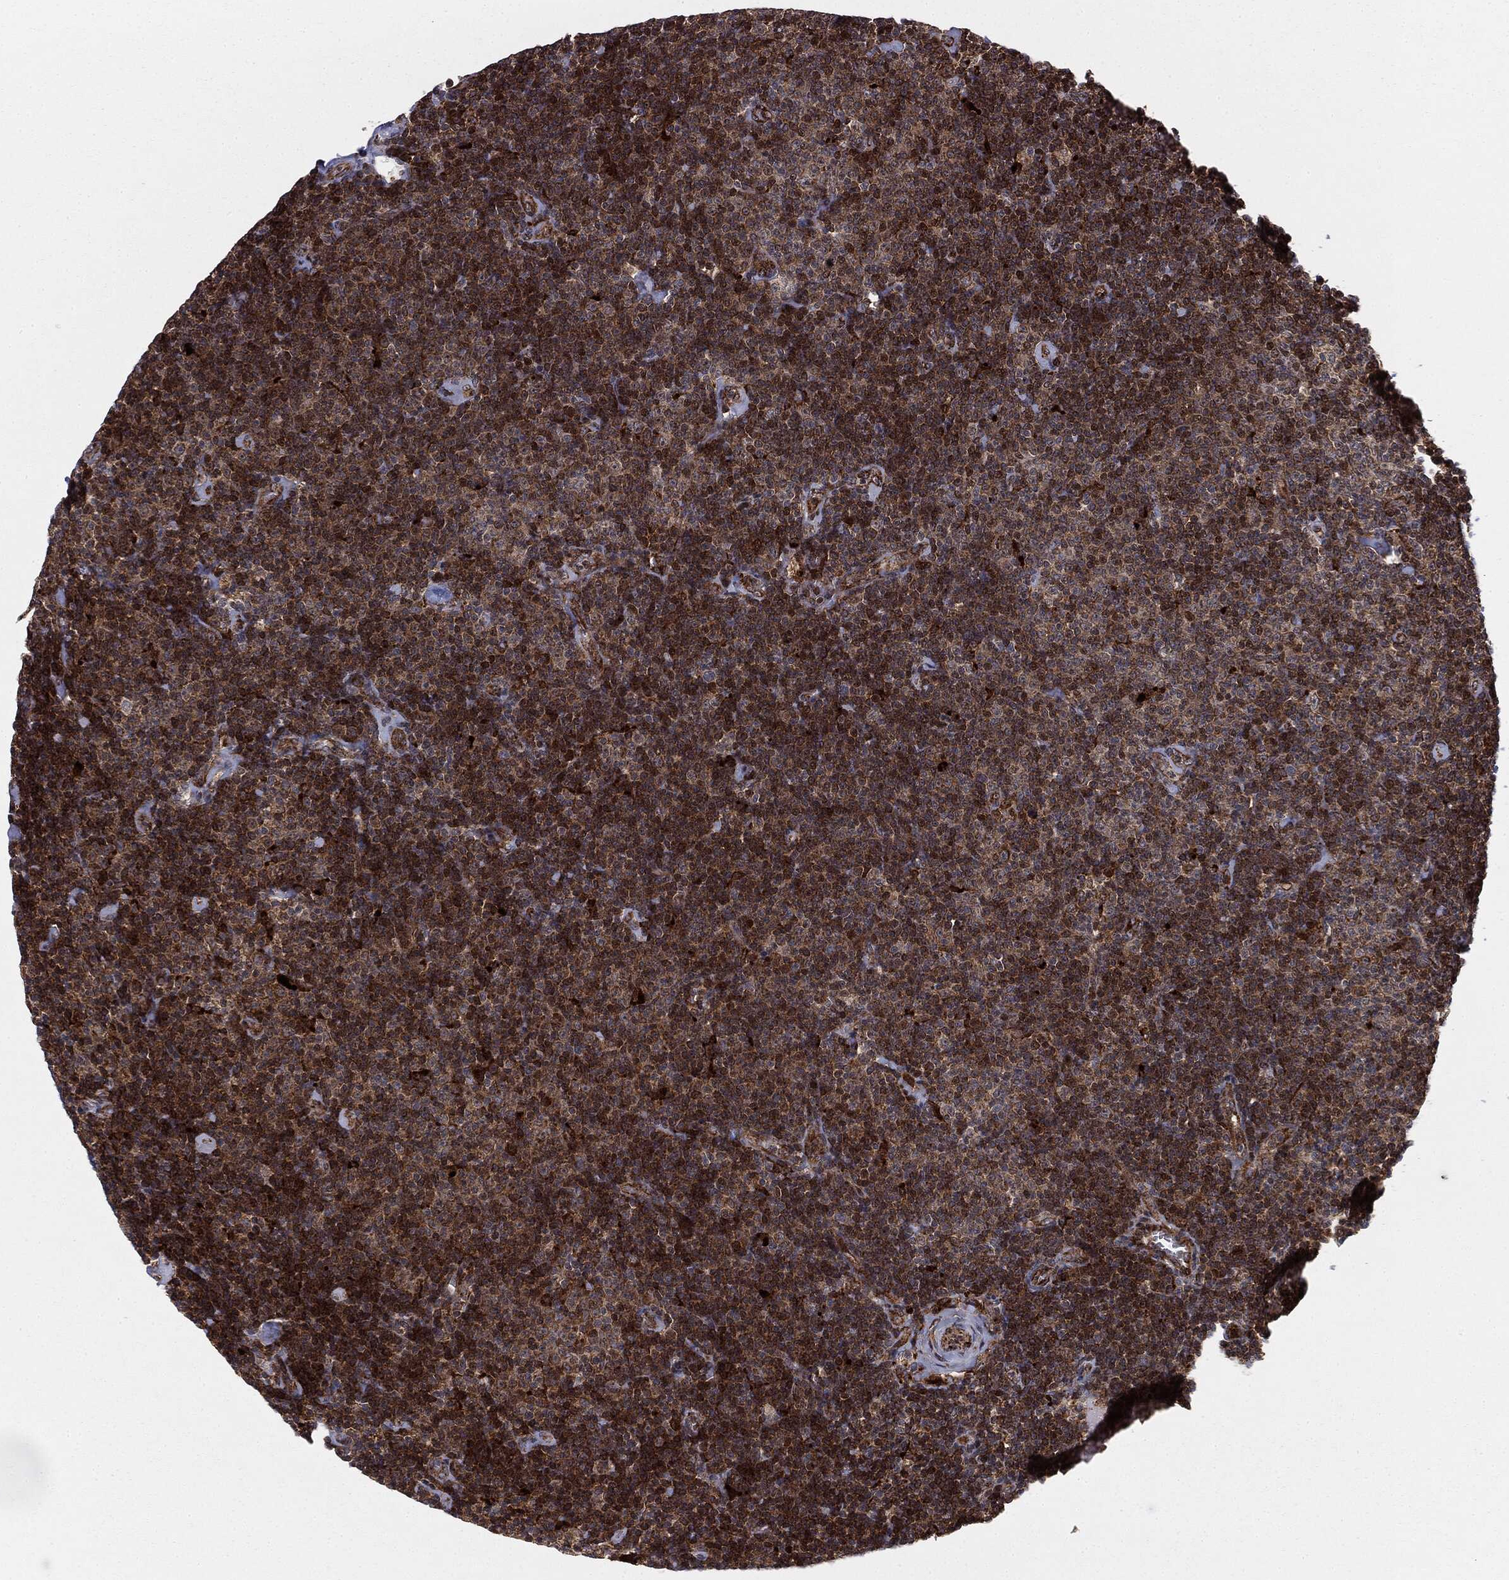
{"staining": {"intensity": "strong", "quantity": ">75%", "location": "cytoplasmic/membranous,nuclear"}, "tissue": "lymphoma", "cell_type": "Tumor cells", "image_type": "cancer", "snomed": [{"axis": "morphology", "description": "Malignant lymphoma, non-Hodgkin's type, Low grade"}, {"axis": "topography", "description": "Lymph node"}], "caption": "This image shows lymphoma stained with immunohistochemistry to label a protein in brown. The cytoplasmic/membranous and nuclear of tumor cells show strong positivity for the protein. Nuclei are counter-stained blue.", "gene": "PTEN", "patient": {"sex": "male", "age": 81}}